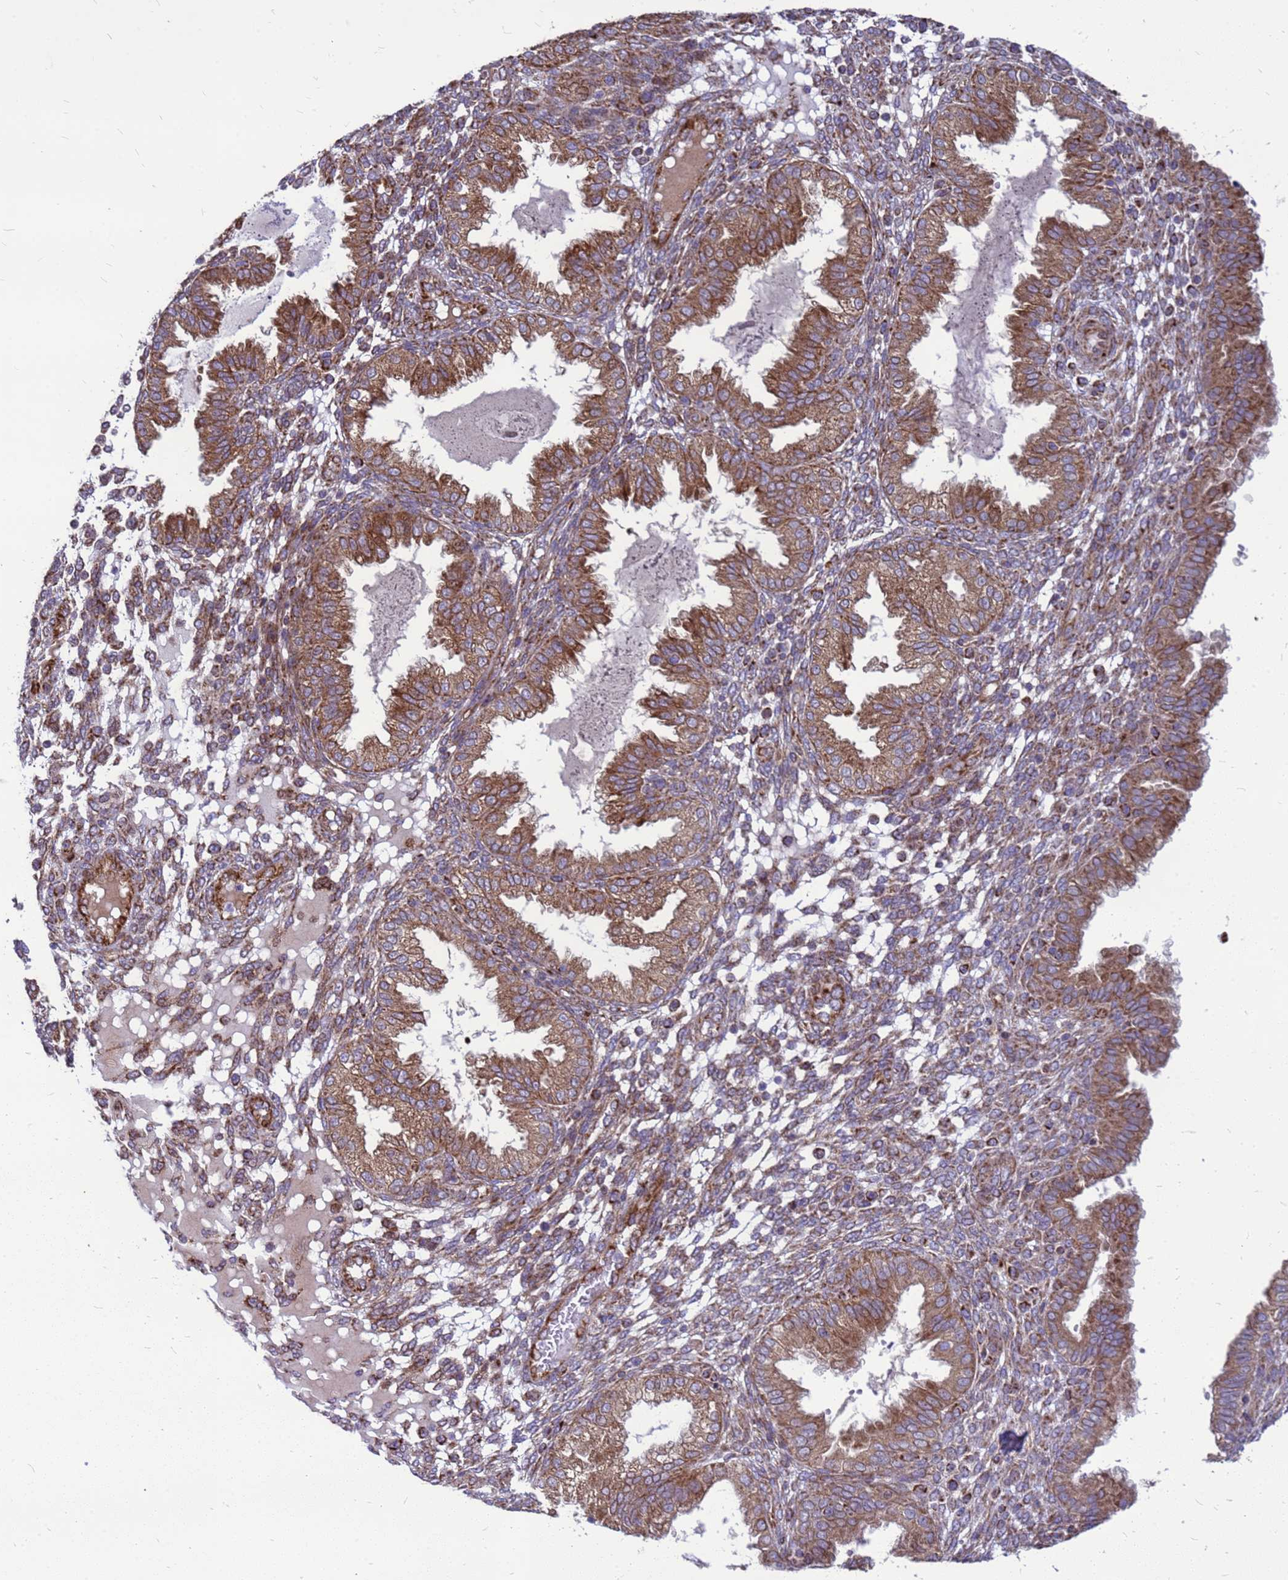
{"staining": {"intensity": "moderate", "quantity": "25%-75%", "location": "cytoplasmic/membranous"}, "tissue": "endometrium", "cell_type": "Cells in endometrial stroma", "image_type": "normal", "snomed": [{"axis": "morphology", "description": "Normal tissue, NOS"}, {"axis": "topography", "description": "Endometrium"}], "caption": "Endometrium stained with IHC displays moderate cytoplasmic/membranous positivity in approximately 25%-75% of cells in endometrial stroma.", "gene": "FSTL4", "patient": {"sex": "female", "age": 33}}